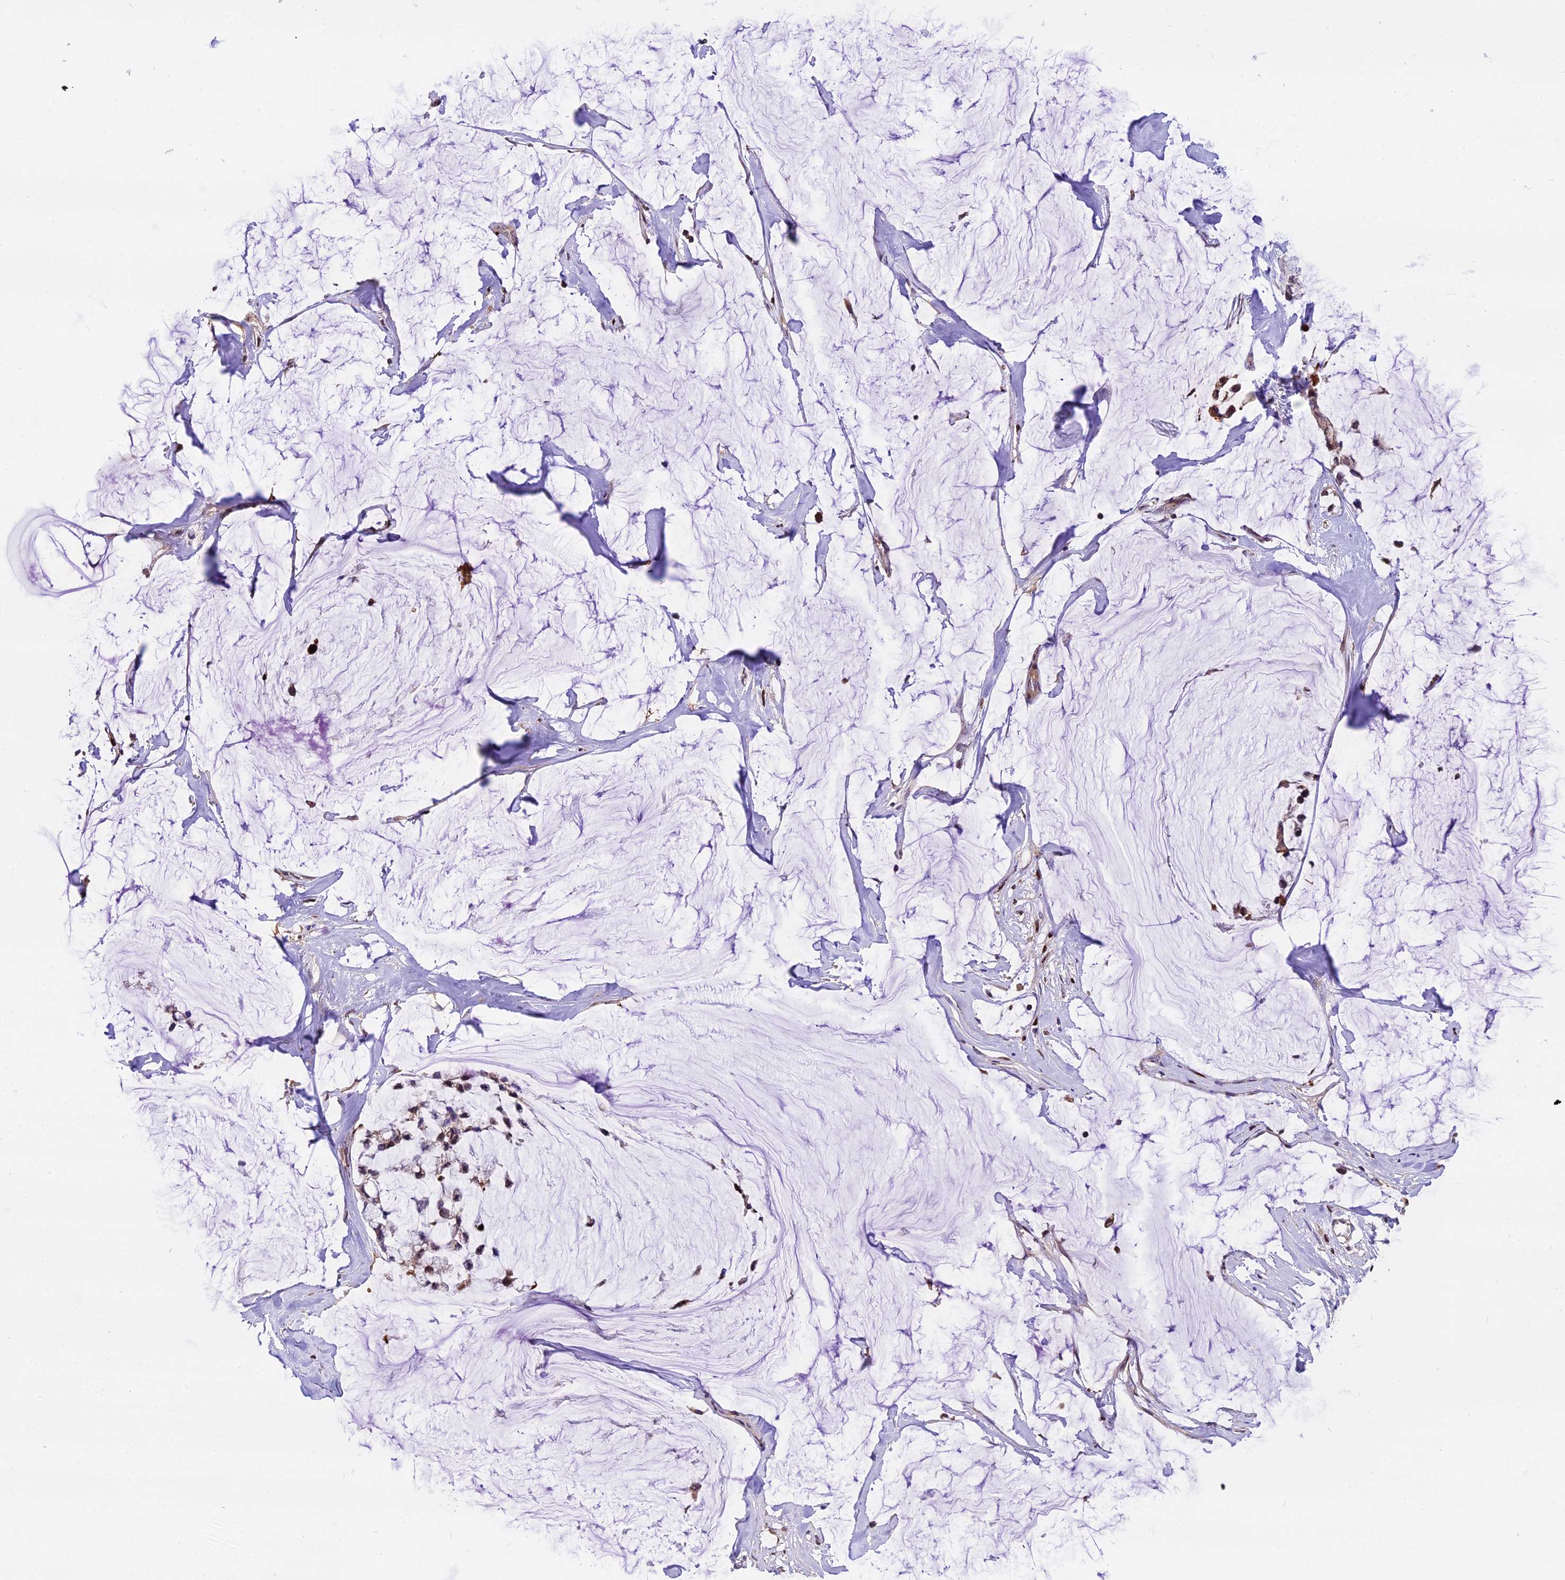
{"staining": {"intensity": "moderate", "quantity": "25%-75%", "location": "cytoplasmic/membranous,nuclear"}, "tissue": "ovarian cancer", "cell_type": "Tumor cells", "image_type": "cancer", "snomed": [{"axis": "morphology", "description": "Cystadenocarcinoma, mucinous, NOS"}, {"axis": "topography", "description": "Ovary"}], "caption": "Approximately 25%-75% of tumor cells in human ovarian cancer (mucinous cystadenocarcinoma) exhibit moderate cytoplasmic/membranous and nuclear protein positivity as visualized by brown immunohistochemical staining.", "gene": "MAP3K7CL", "patient": {"sex": "female", "age": 39}}